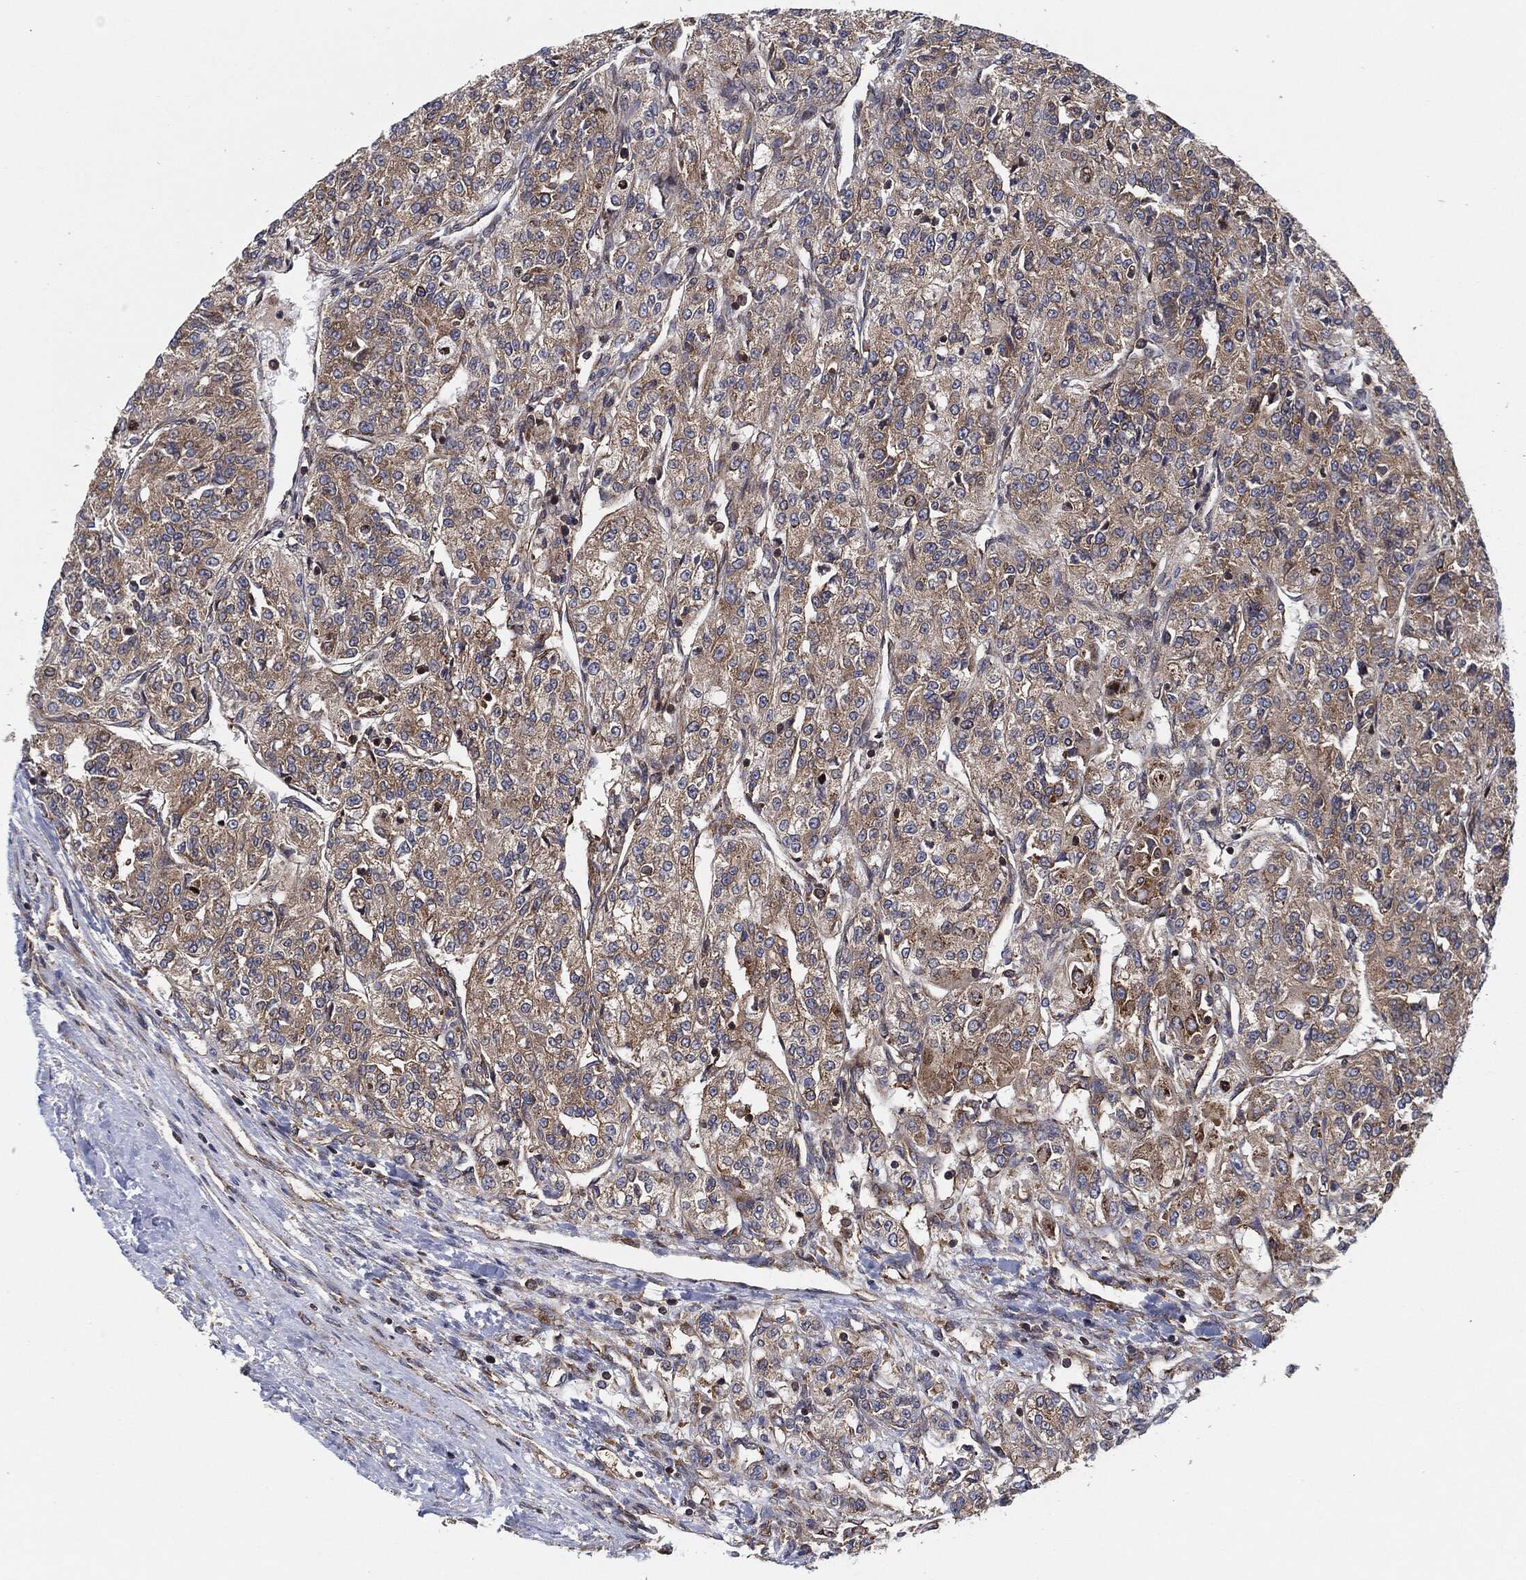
{"staining": {"intensity": "weak", "quantity": ">75%", "location": "cytoplasmic/membranous"}, "tissue": "renal cancer", "cell_type": "Tumor cells", "image_type": "cancer", "snomed": [{"axis": "morphology", "description": "Adenocarcinoma, NOS"}, {"axis": "topography", "description": "Kidney"}], "caption": "Renal adenocarcinoma was stained to show a protein in brown. There is low levels of weak cytoplasmic/membranous expression in approximately >75% of tumor cells. The staining was performed using DAB (3,3'-diaminobenzidine), with brown indicating positive protein expression. Nuclei are stained blue with hematoxylin.", "gene": "EIF2S2", "patient": {"sex": "female", "age": 63}}